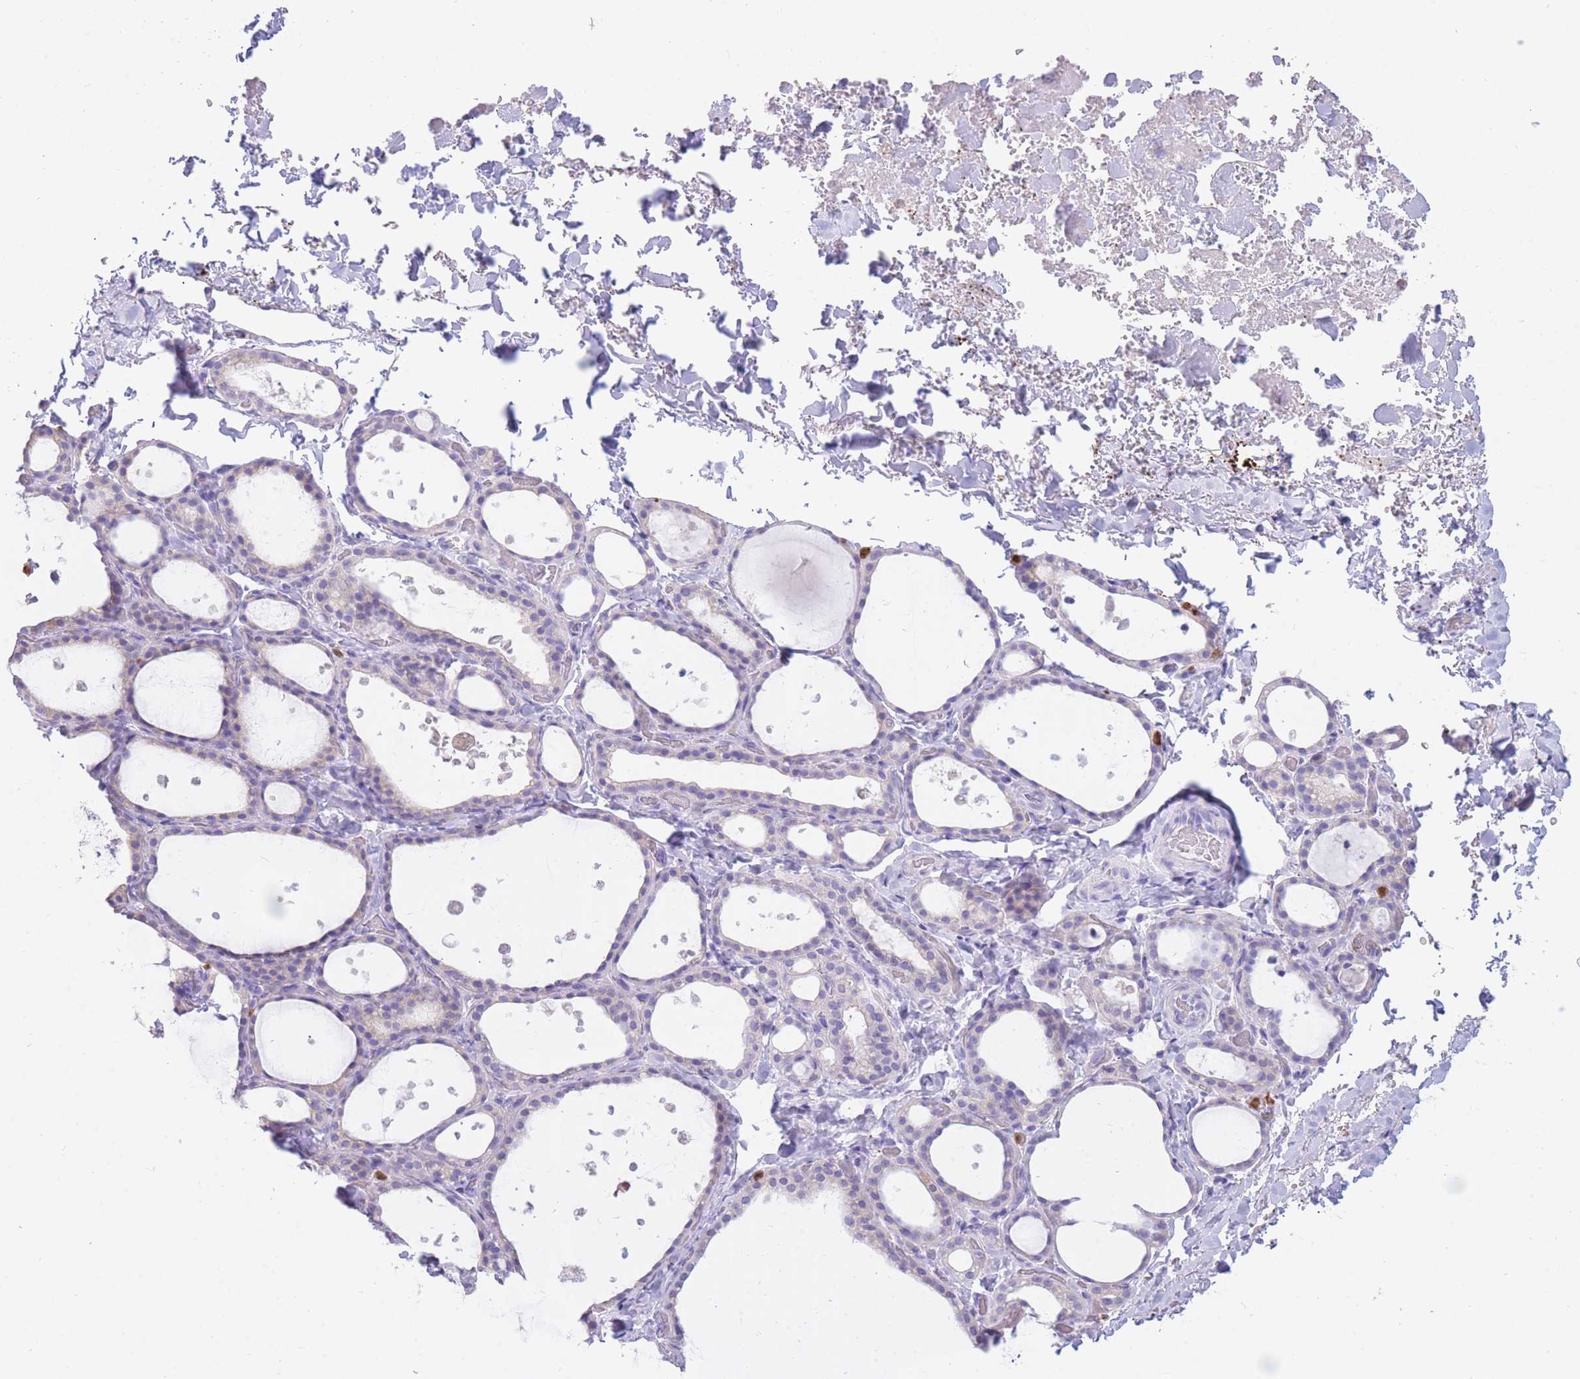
{"staining": {"intensity": "negative", "quantity": "none", "location": "none"}, "tissue": "thyroid gland", "cell_type": "Glandular cells", "image_type": "normal", "snomed": [{"axis": "morphology", "description": "Normal tissue, NOS"}, {"axis": "topography", "description": "Thyroid gland"}], "caption": "There is no significant positivity in glandular cells of thyroid gland. Nuclei are stained in blue.", "gene": "TPSAB1", "patient": {"sex": "female", "age": 44}}